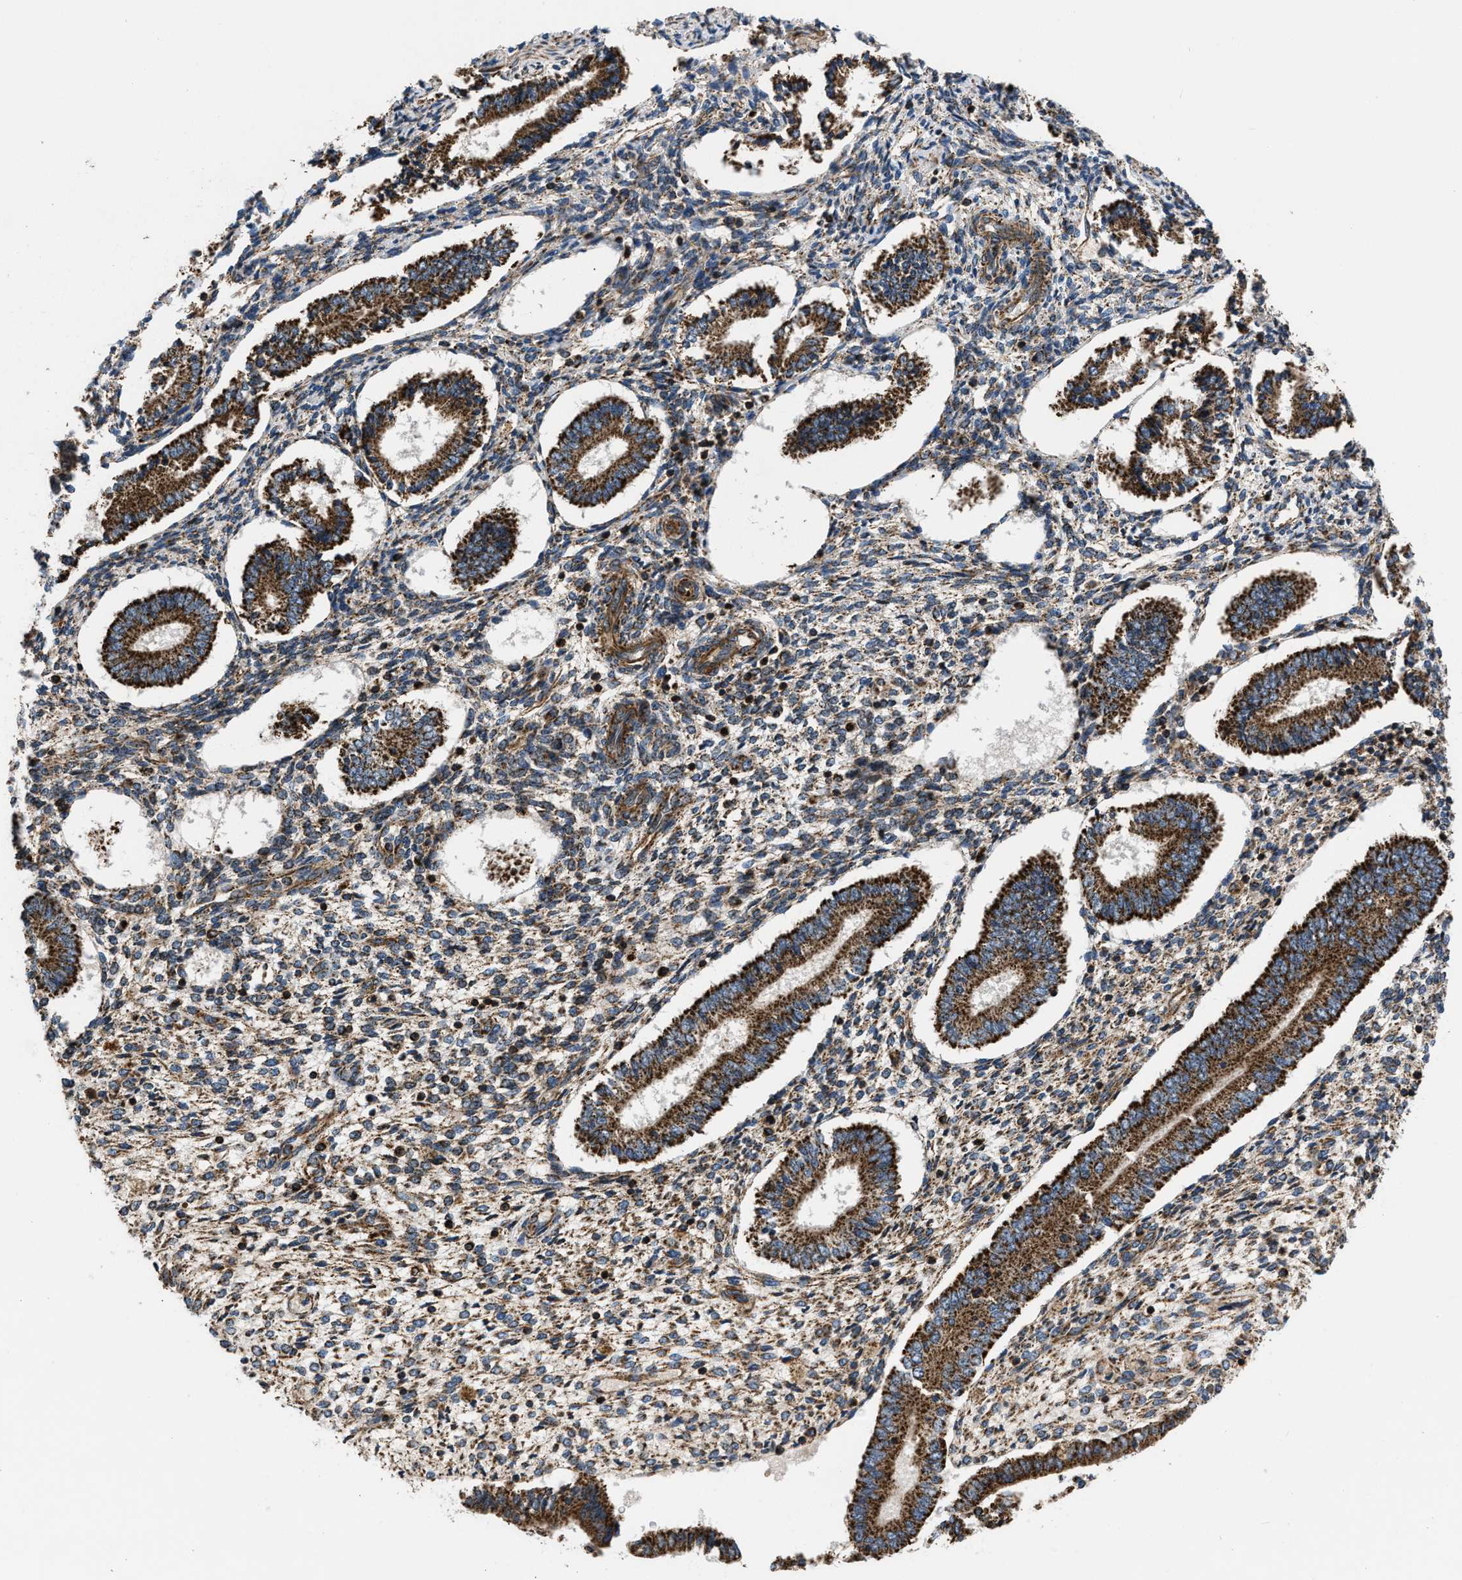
{"staining": {"intensity": "strong", "quantity": ">75%", "location": "cytoplasmic/membranous"}, "tissue": "endometrium", "cell_type": "Cells in endometrial stroma", "image_type": "normal", "snomed": [{"axis": "morphology", "description": "Normal tissue, NOS"}, {"axis": "topography", "description": "Endometrium"}], "caption": "Immunohistochemistry (DAB (3,3'-diaminobenzidine)) staining of normal endometrium shows strong cytoplasmic/membranous protein positivity in approximately >75% of cells in endometrial stroma.", "gene": "OPTN", "patient": {"sex": "female", "age": 42}}